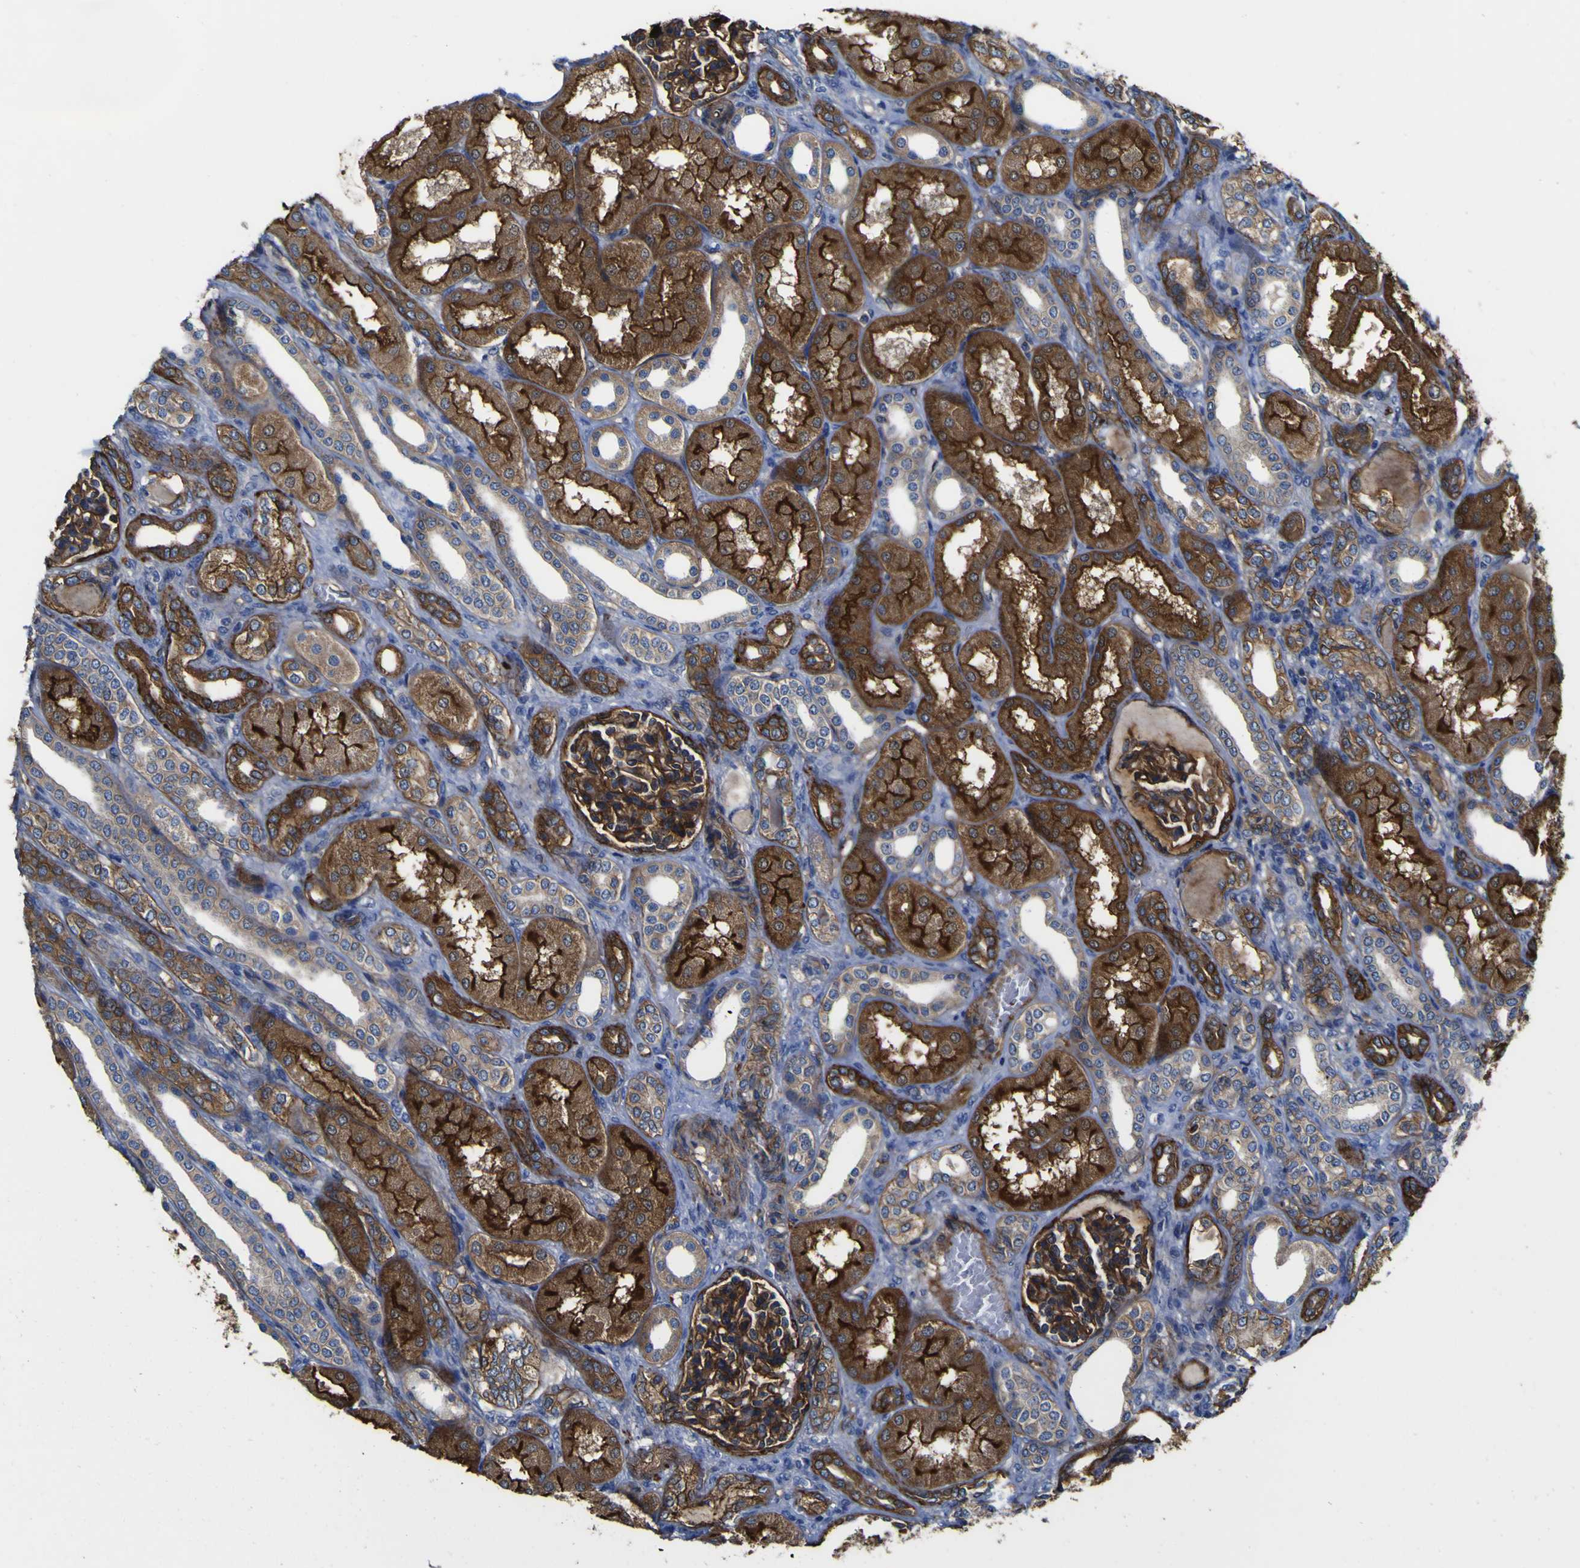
{"staining": {"intensity": "strong", "quantity": ">75%", "location": "cytoplasmic/membranous"}, "tissue": "kidney", "cell_type": "Cells in glomeruli", "image_type": "normal", "snomed": [{"axis": "morphology", "description": "Normal tissue, NOS"}, {"axis": "topography", "description": "Kidney"}], "caption": "Immunohistochemical staining of normal kidney demonstrates >75% levels of strong cytoplasmic/membranous protein expression in about >75% of cells in glomeruli. (DAB (3,3'-diaminobenzidine) IHC, brown staining for protein, blue staining for nuclei).", "gene": "CD151", "patient": {"sex": "male", "age": 7}}